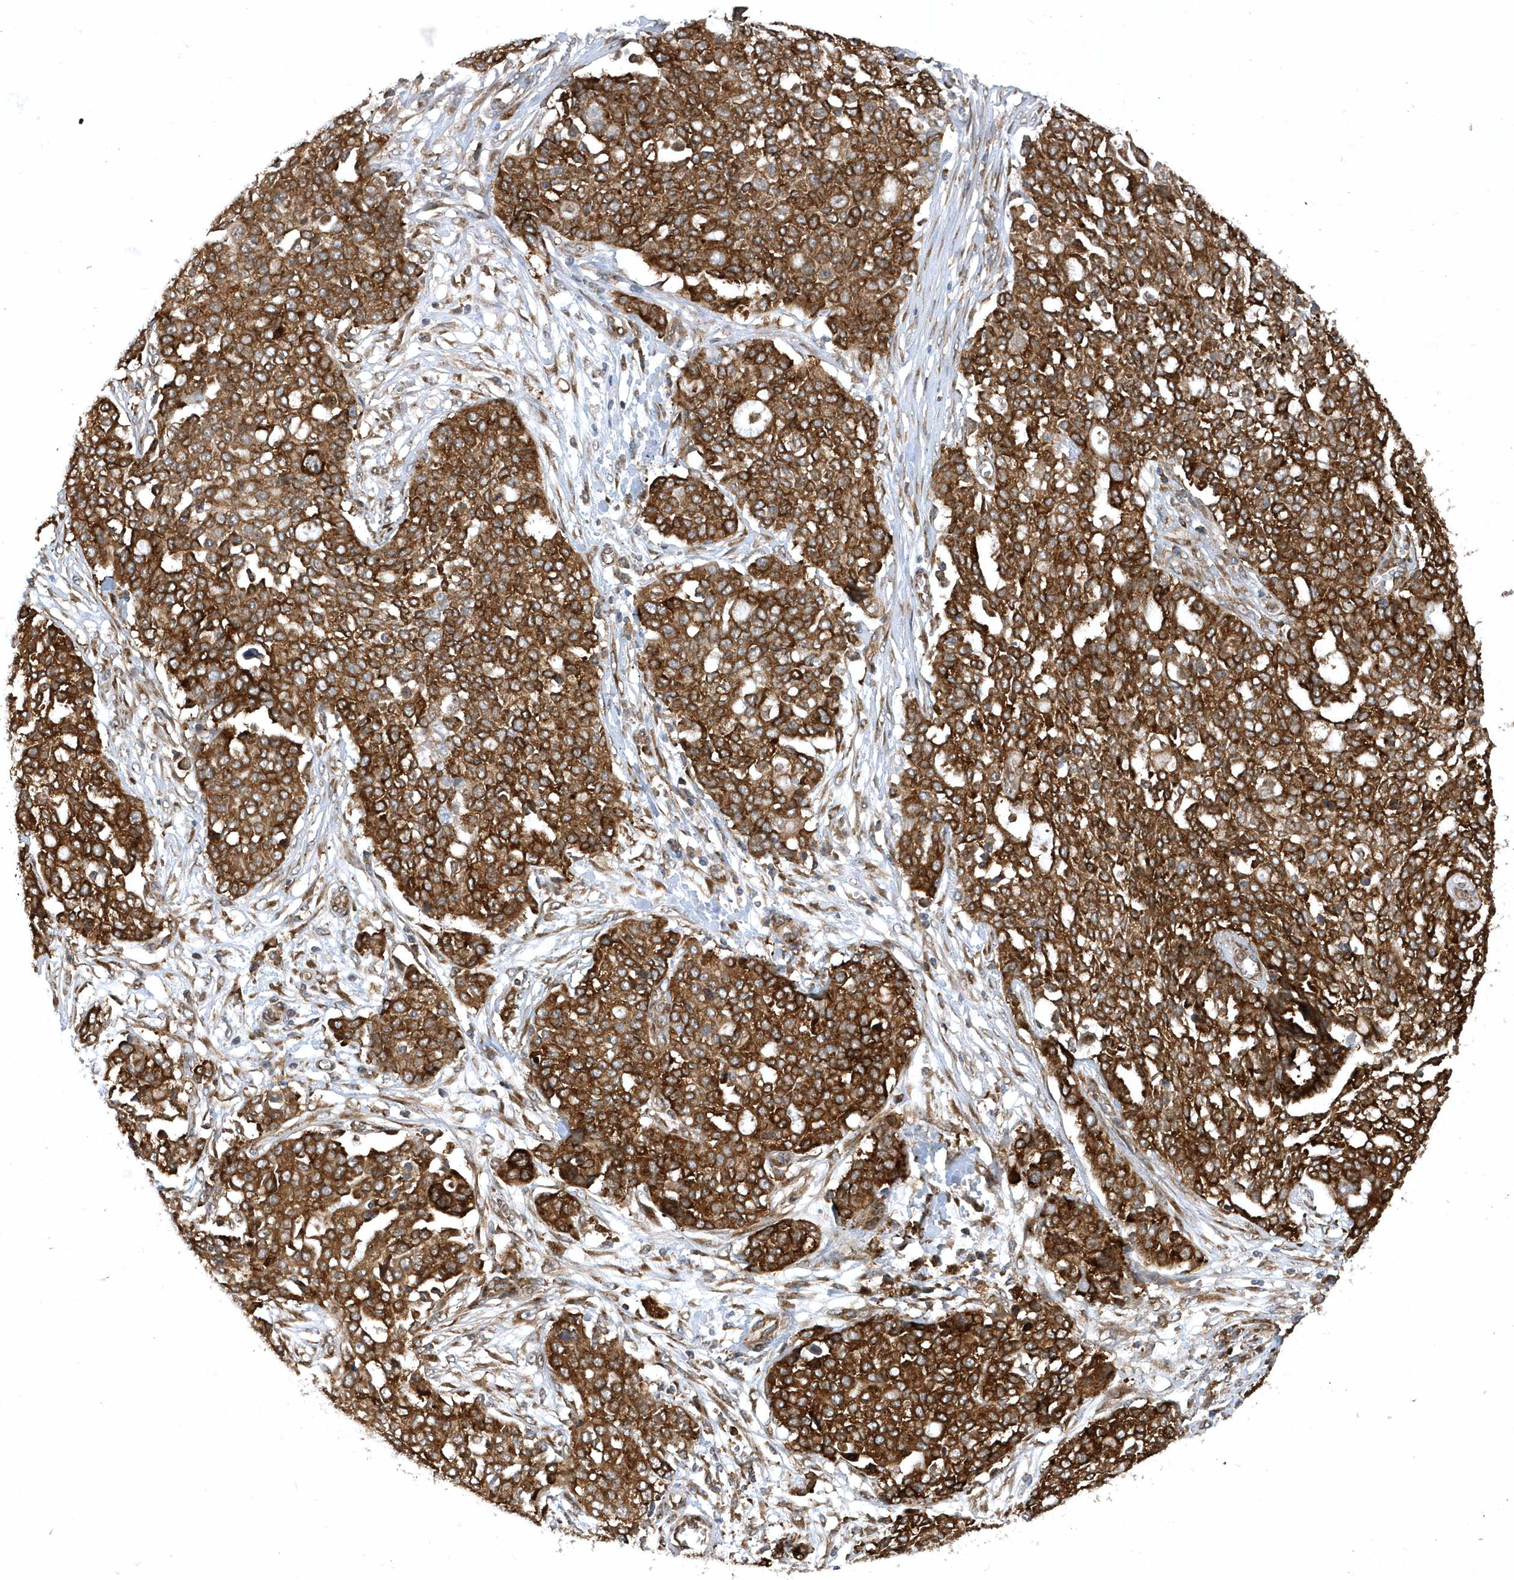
{"staining": {"intensity": "strong", "quantity": ">75%", "location": "cytoplasmic/membranous"}, "tissue": "ovarian cancer", "cell_type": "Tumor cells", "image_type": "cancer", "snomed": [{"axis": "morphology", "description": "Cystadenocarcinoma, serous, NOS"}, {"axis": "topography", "description": "Soft tissue"}, {"axis": "topography", "description": "Ovary"}], "caption": "Approximately >75% of tumor cells in serous cystadenocarcinoma (ovarian) show strong cytoplasmic/membranous protein expression as visualized by brown immunohistochemical staining.", "gene": "PHF1", "patient": {"sex": "female", "age": 57}}